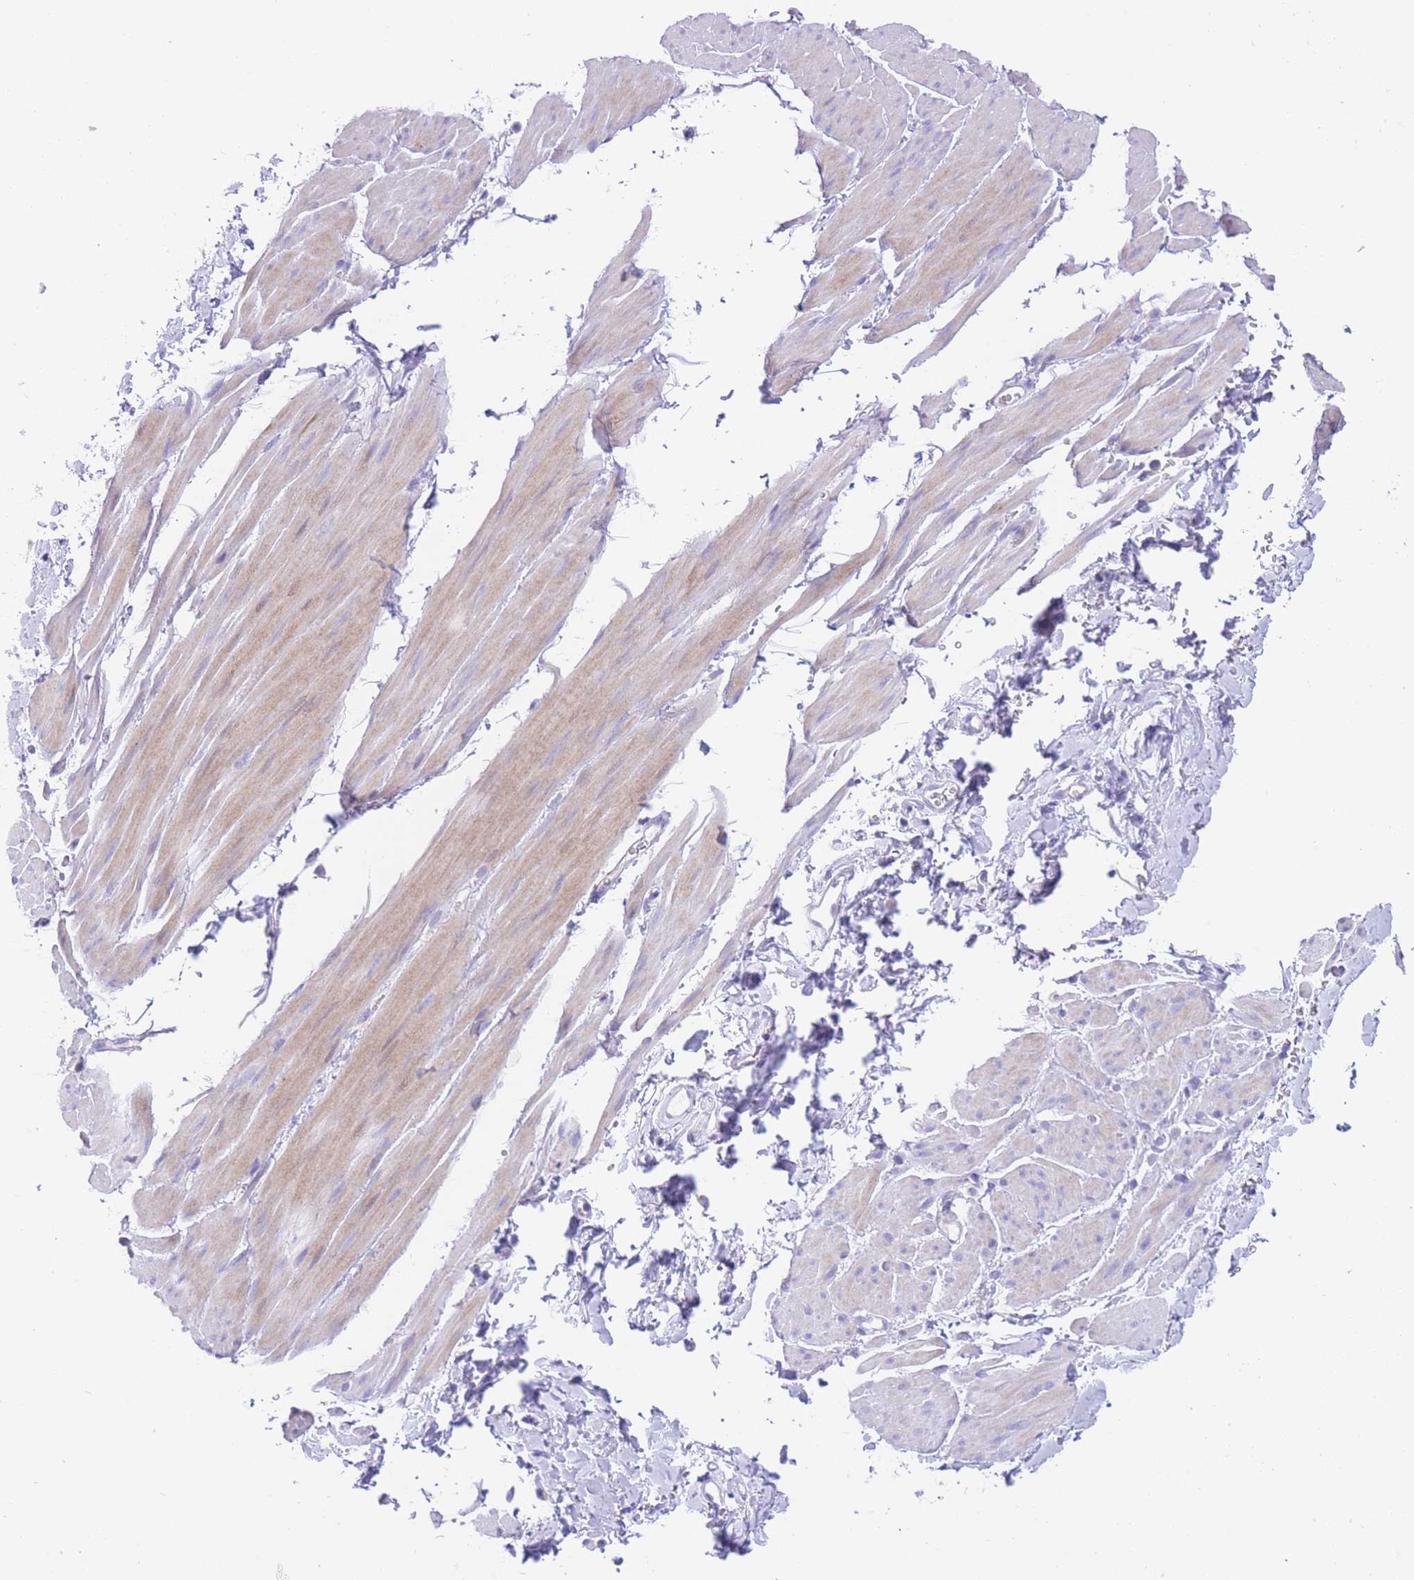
{"staining": {"intensity": "negative", "quantity": "none", "location": "none"}, "tissue": "smooth muscle", "cell_type": "Smooth muscle cells", "image_type": "normal", "snomed": [{"axis": "morphology", "description": "Normal tissue, NOS"}, {"axis": "topography", "description": "Smooth muscle"}, {"axis": "topography", "description": "Peripheral nerve tissue"}], "caption": "Immunohistochemistry (IHC) of unremarkable smooth muscle exhibits no positivity in smooth muscle cells.", "gene": "QTRT1", "patient": {"sex": "male", "age": 69}}